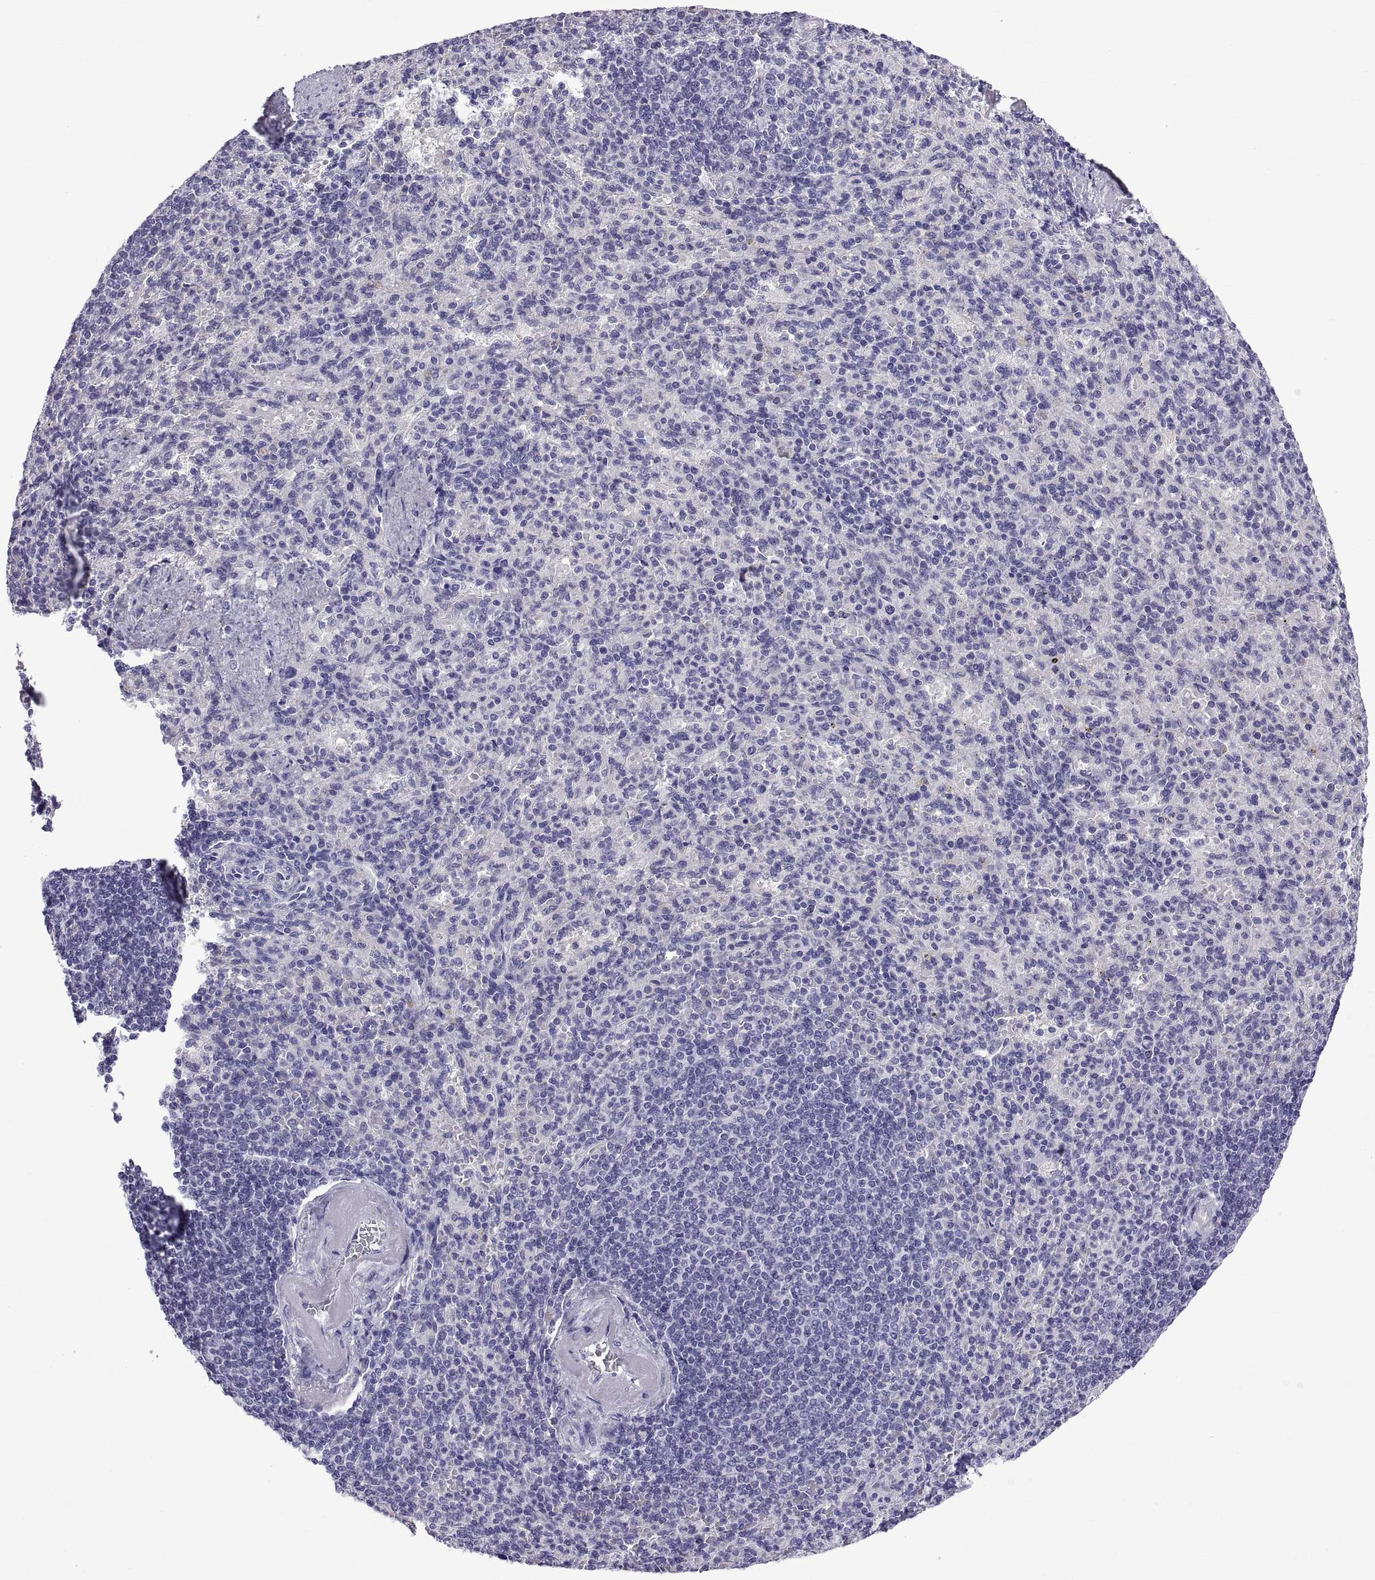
{"staining": {"intensity": "negative", "quantity": "none", "location": "none"}, "tissue": "spleen", "cell_type": "Cells in red pulp", "image_type": "normal", "snomed": [{"axis": "morphology", "description": "Normal tissue, NOS"}, {"axis": "topography", "description": "Spleen"}], "caption": "Cells in red pulp are negative for protein expression in benign human spleen.", "gene": "SPDYE10", "patient": {"sex": "female", "age": 74}}